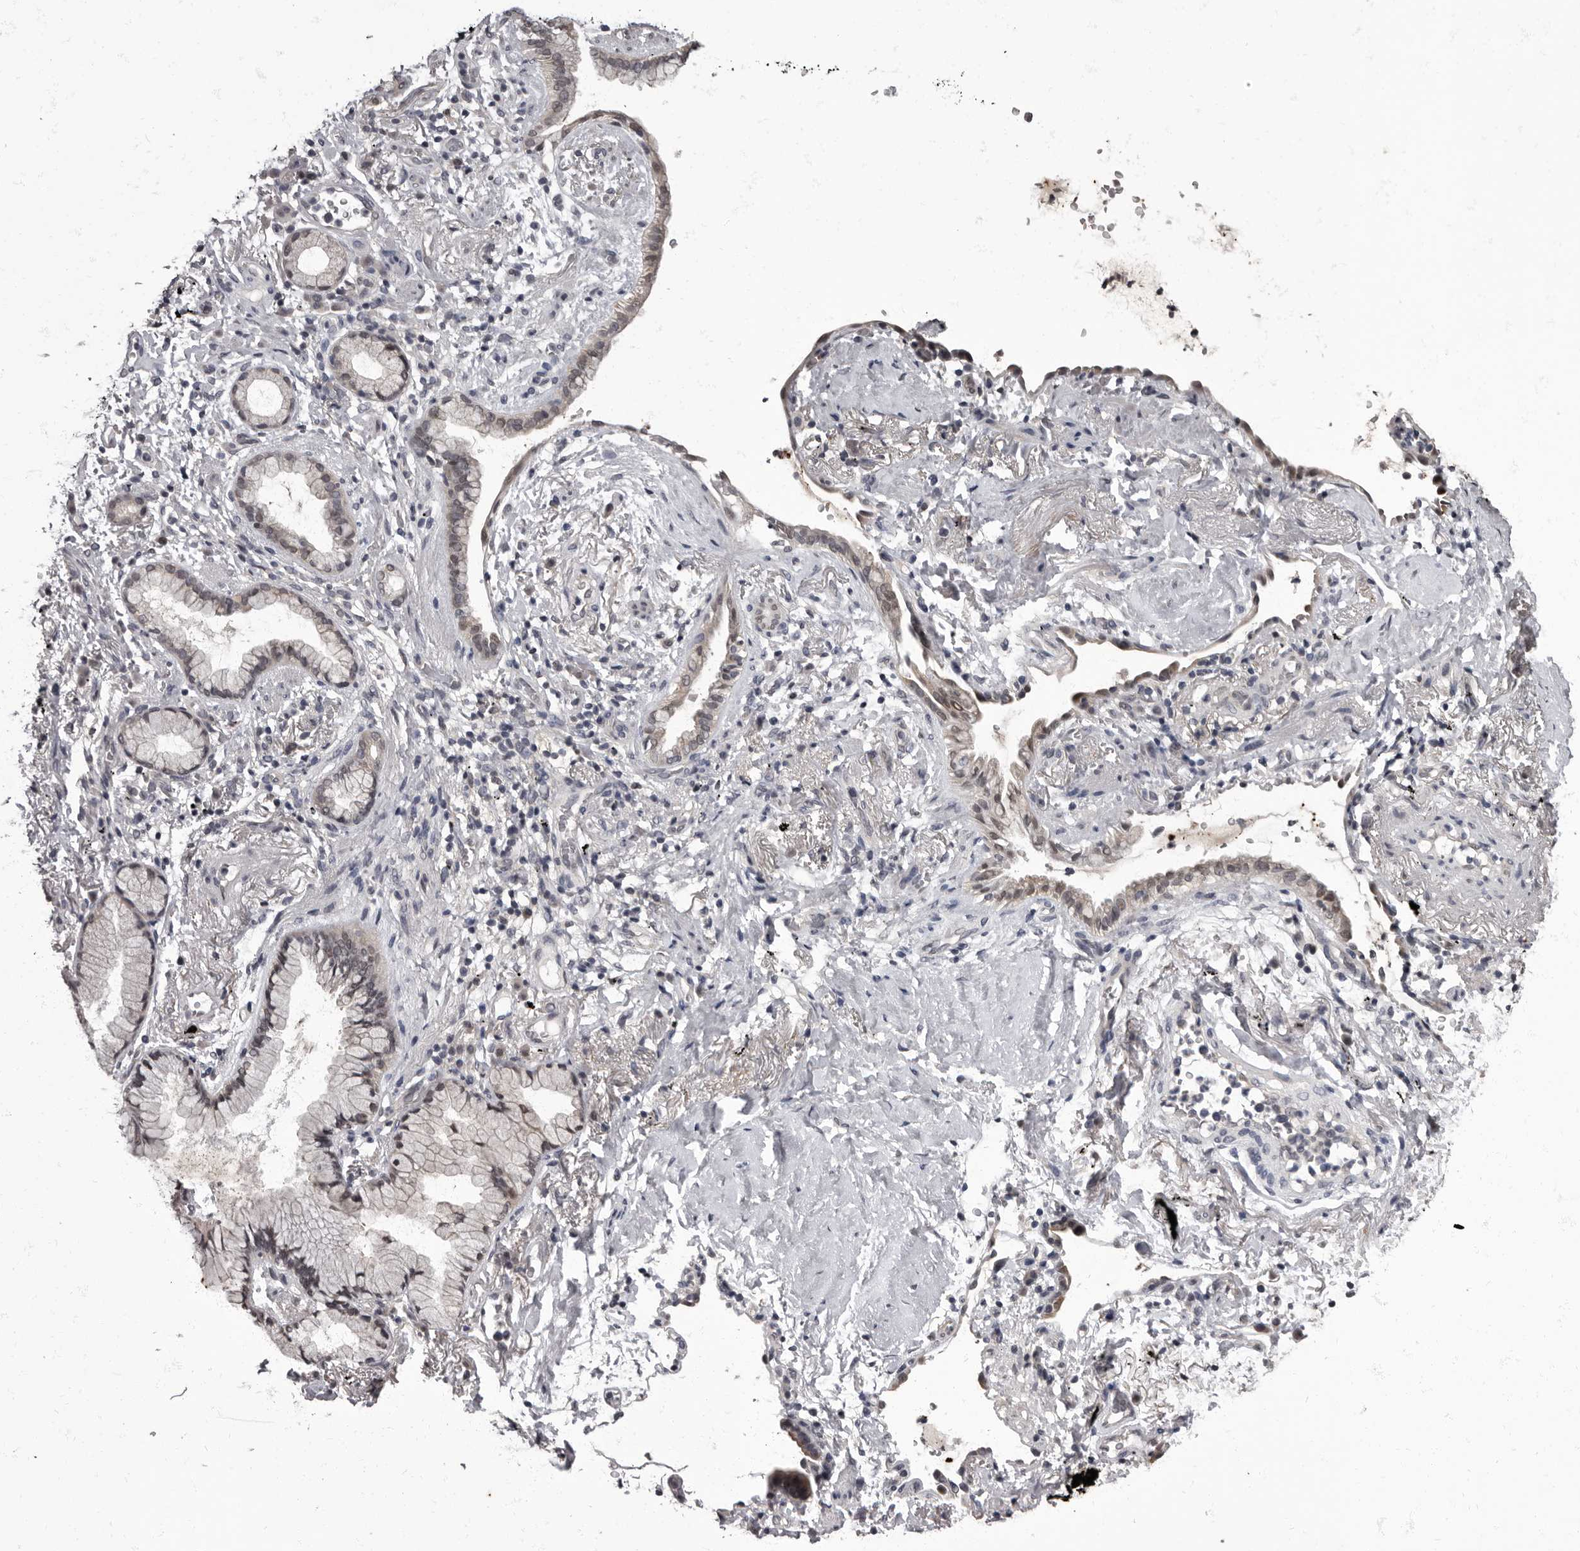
{"staining": {"intensity": "weak", "quantity": "25%-75%", "location": "cytoplasmic/membranous,nuclear"}, "tissue": "lung cancer", "cell_type": "Tumor cells", "image_type": "cancer", "snomed": [{"axis": "morphology", "description": "Adenocarcinoma, NOS"}, {"axis": "topography", "description": "Lung"}], "caption": "DAB (3,3'-diaminobenzidine) immunohistochemical staining of lung cancer displays weak cytoplasmic/membranous and nuclear protein positivity in approximately 25%-75% of tumor cells.", "gene": "C1orf50", "patient": {"sex": "female", "age": 70}}